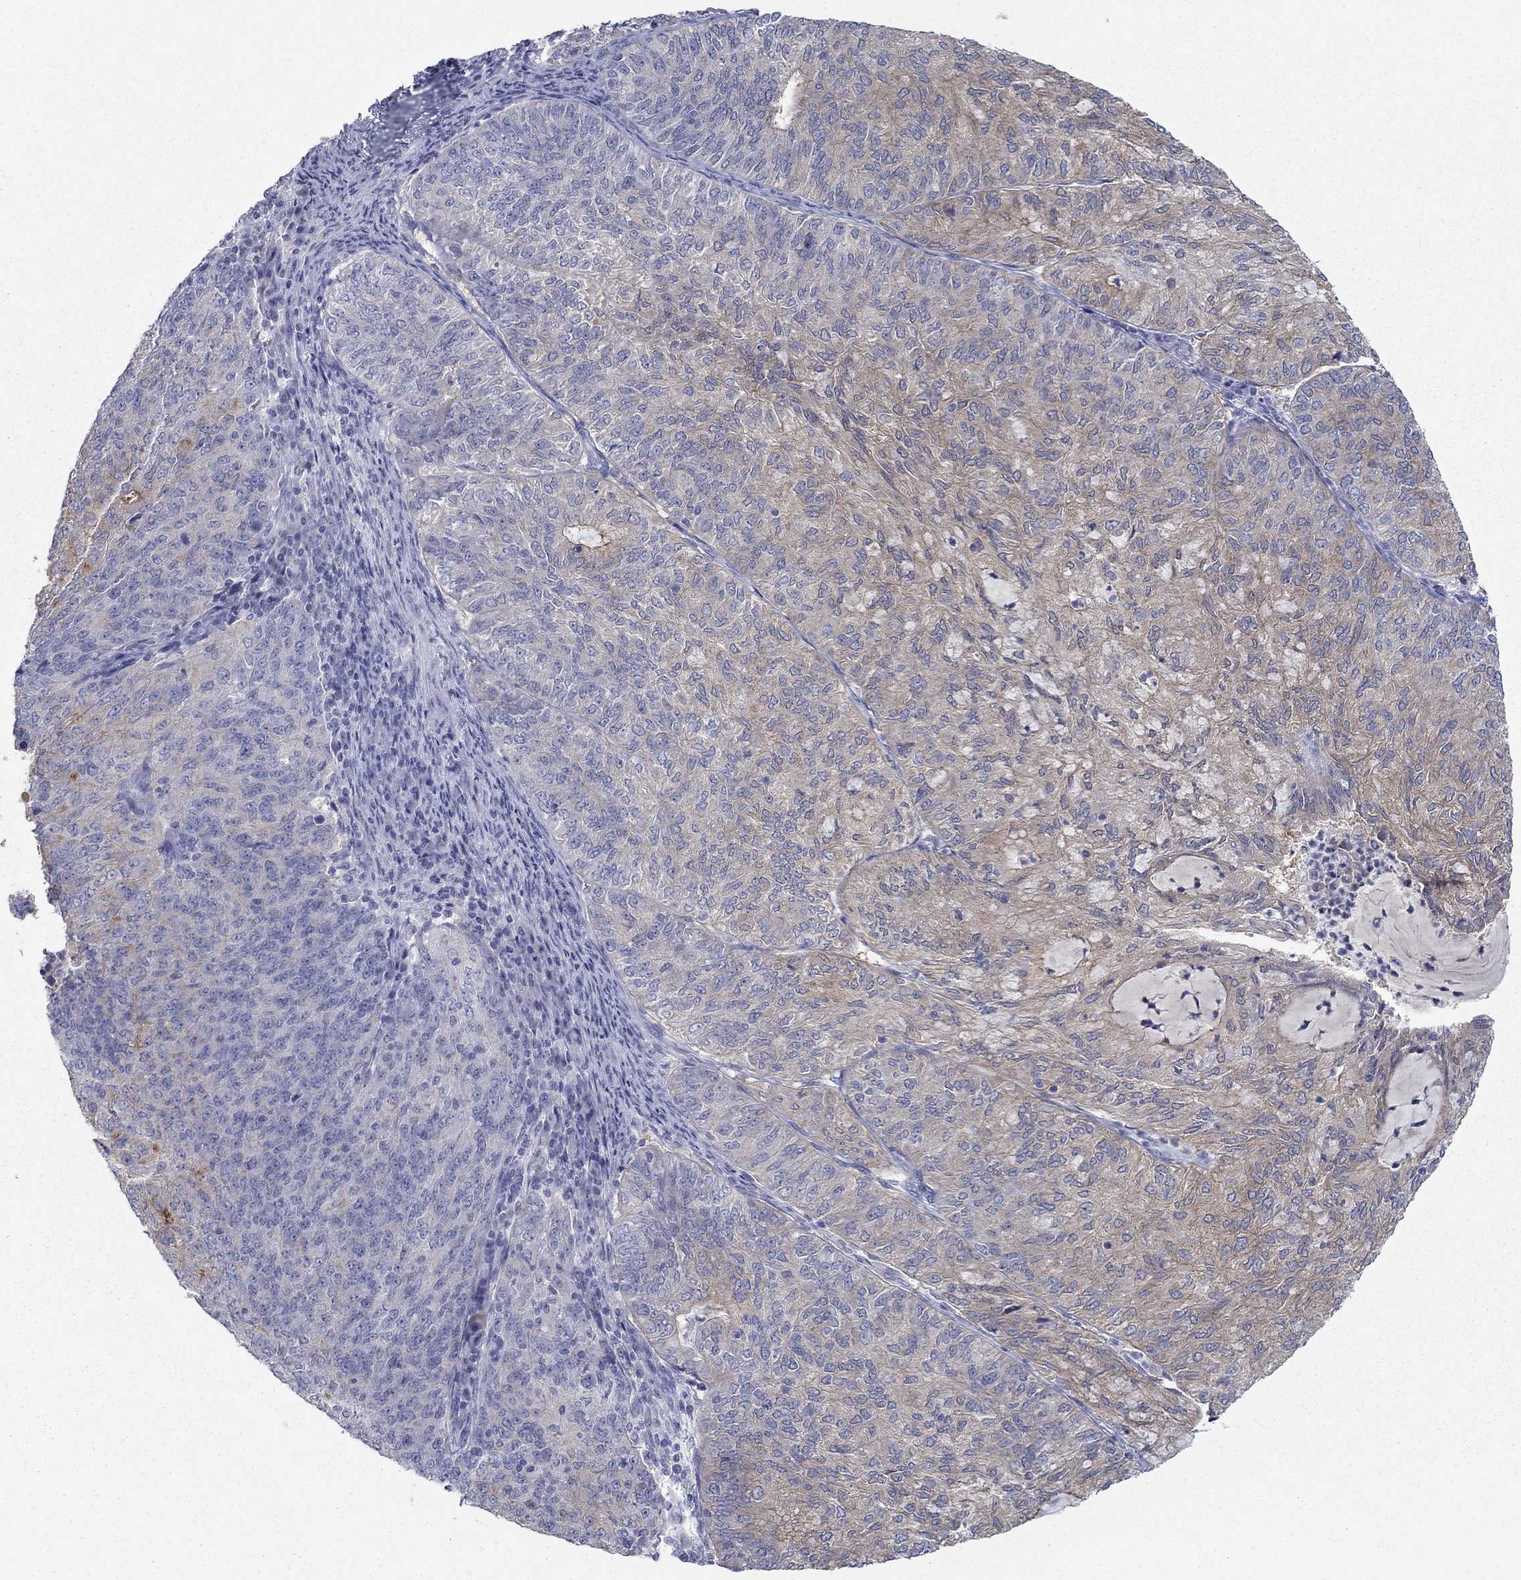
{"staining": {"intensity": "moderate", "quantity": "25%-75%", "location": "cytoplasmic/membranous"}, "tissue": "endometrial cancer", "cell_type": "Tumor cells", "image_type": "cancer", "snomed": [{"axis": "morphology", "description": "Adenocarcinoma, NOS"}, {"axis": "topography", "description": "Endometrium"}], "caption": "The photomicrograph demonstrates immunohistochemical staining of adenocarcinoma (endometrial). There is moderate cytoplasmic/membranous positivity is present in about 25%-75% of tumor cells.", "gene": "PLS1", "patient": {"sex": "female", "age": 82}}